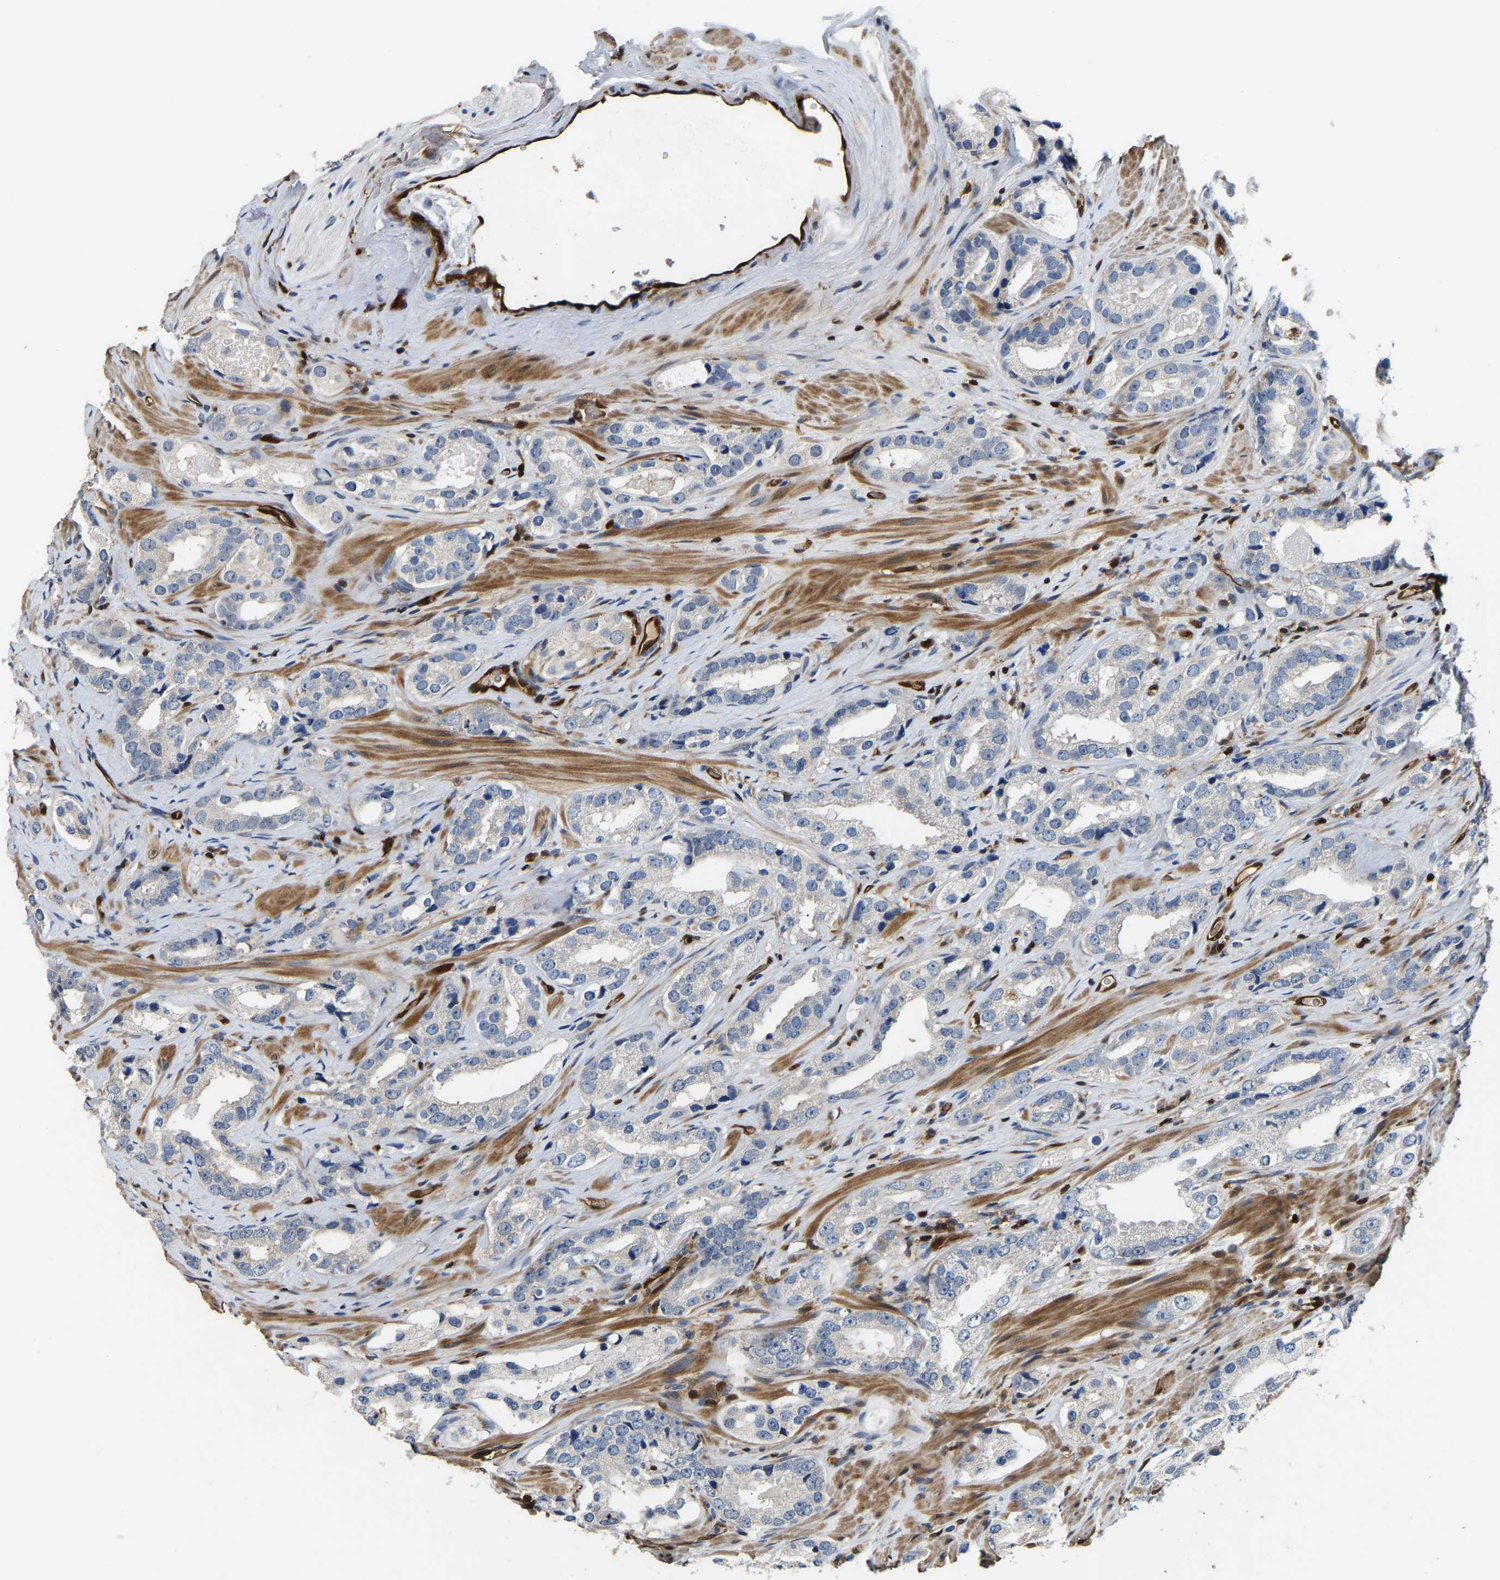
{"staining": {"intensity": "negative", "quantity": "none", "location": "none"}, "tissue": "prostate cancer", "cell_type": "Tumor cells", "image_type": "cancer", "snomed": [{"axis": "morphology", "description": "Adenocarcinoma, High grade"}, {"axis": "topography", "description": "Prostate"}], "caption": "IHC histopathology image of neoplastic tissue: high-grade adenocarcinoma (prostate) stained with DAB exhibits no significant protein expression in tumor cells. (IHC, brightfield microscopy, high magnification).", "gene": "GIMAP7", "patient": {"sex": "male", "age": 63}}